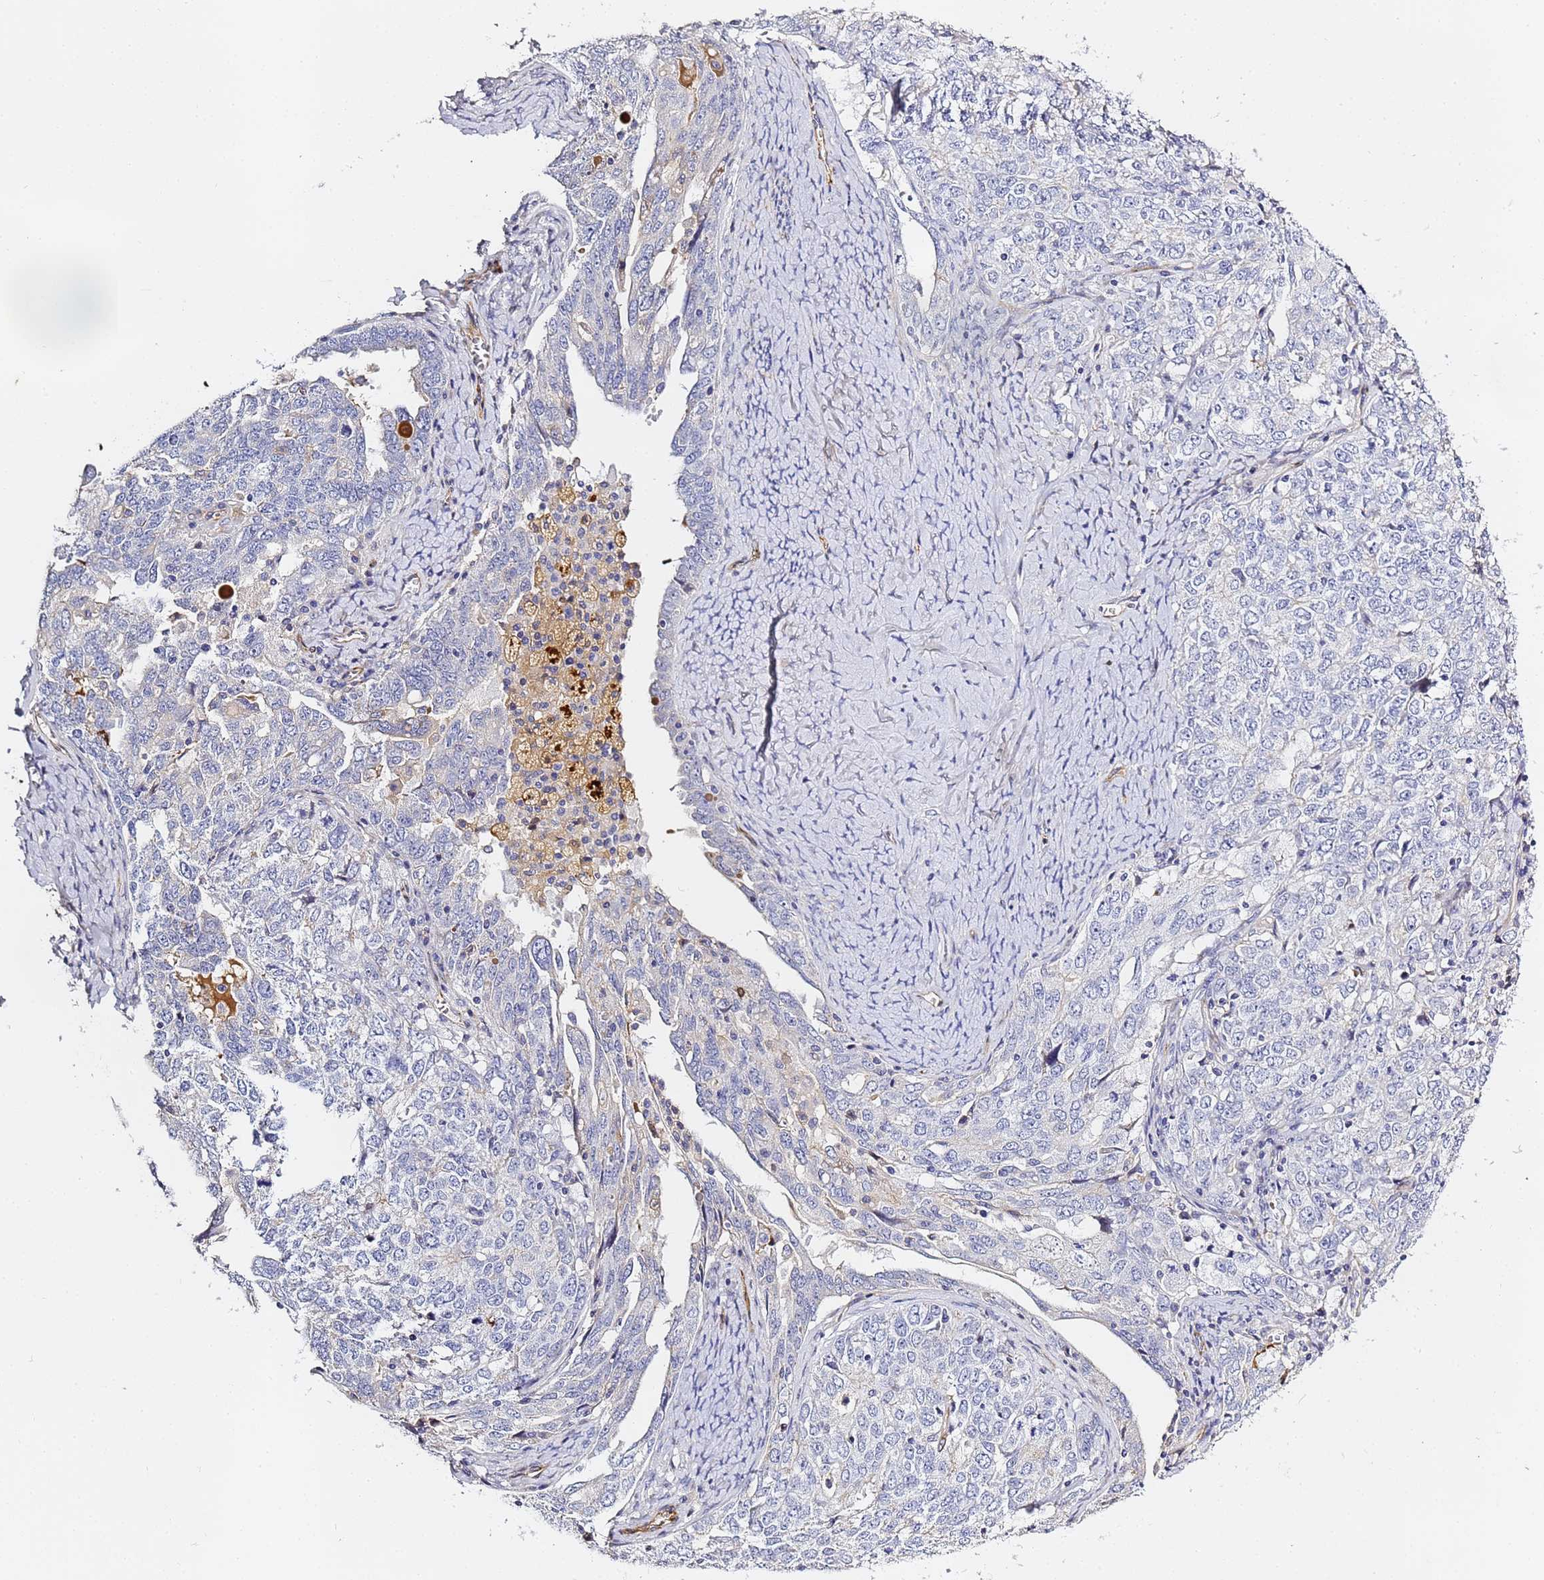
{"staining": {"intensity": "negative", "quantity": "none", "location": "none"}, "tissue": "ovarian cancer", "cell_type": "Tumor cells", "image_type": "cancer", "snomed": [{"axis": "morphology", "description": "Carcinoma, endometroid"}, {"axis": "topography", "description": "Ovary"}], "caption": "This is an immunohistochemistry micrograph of endometroid carcinoma (ovarian). There is no expression in tumor cells.", "gene": "CFH", "patient": {"sex": "female", "age": 62}}